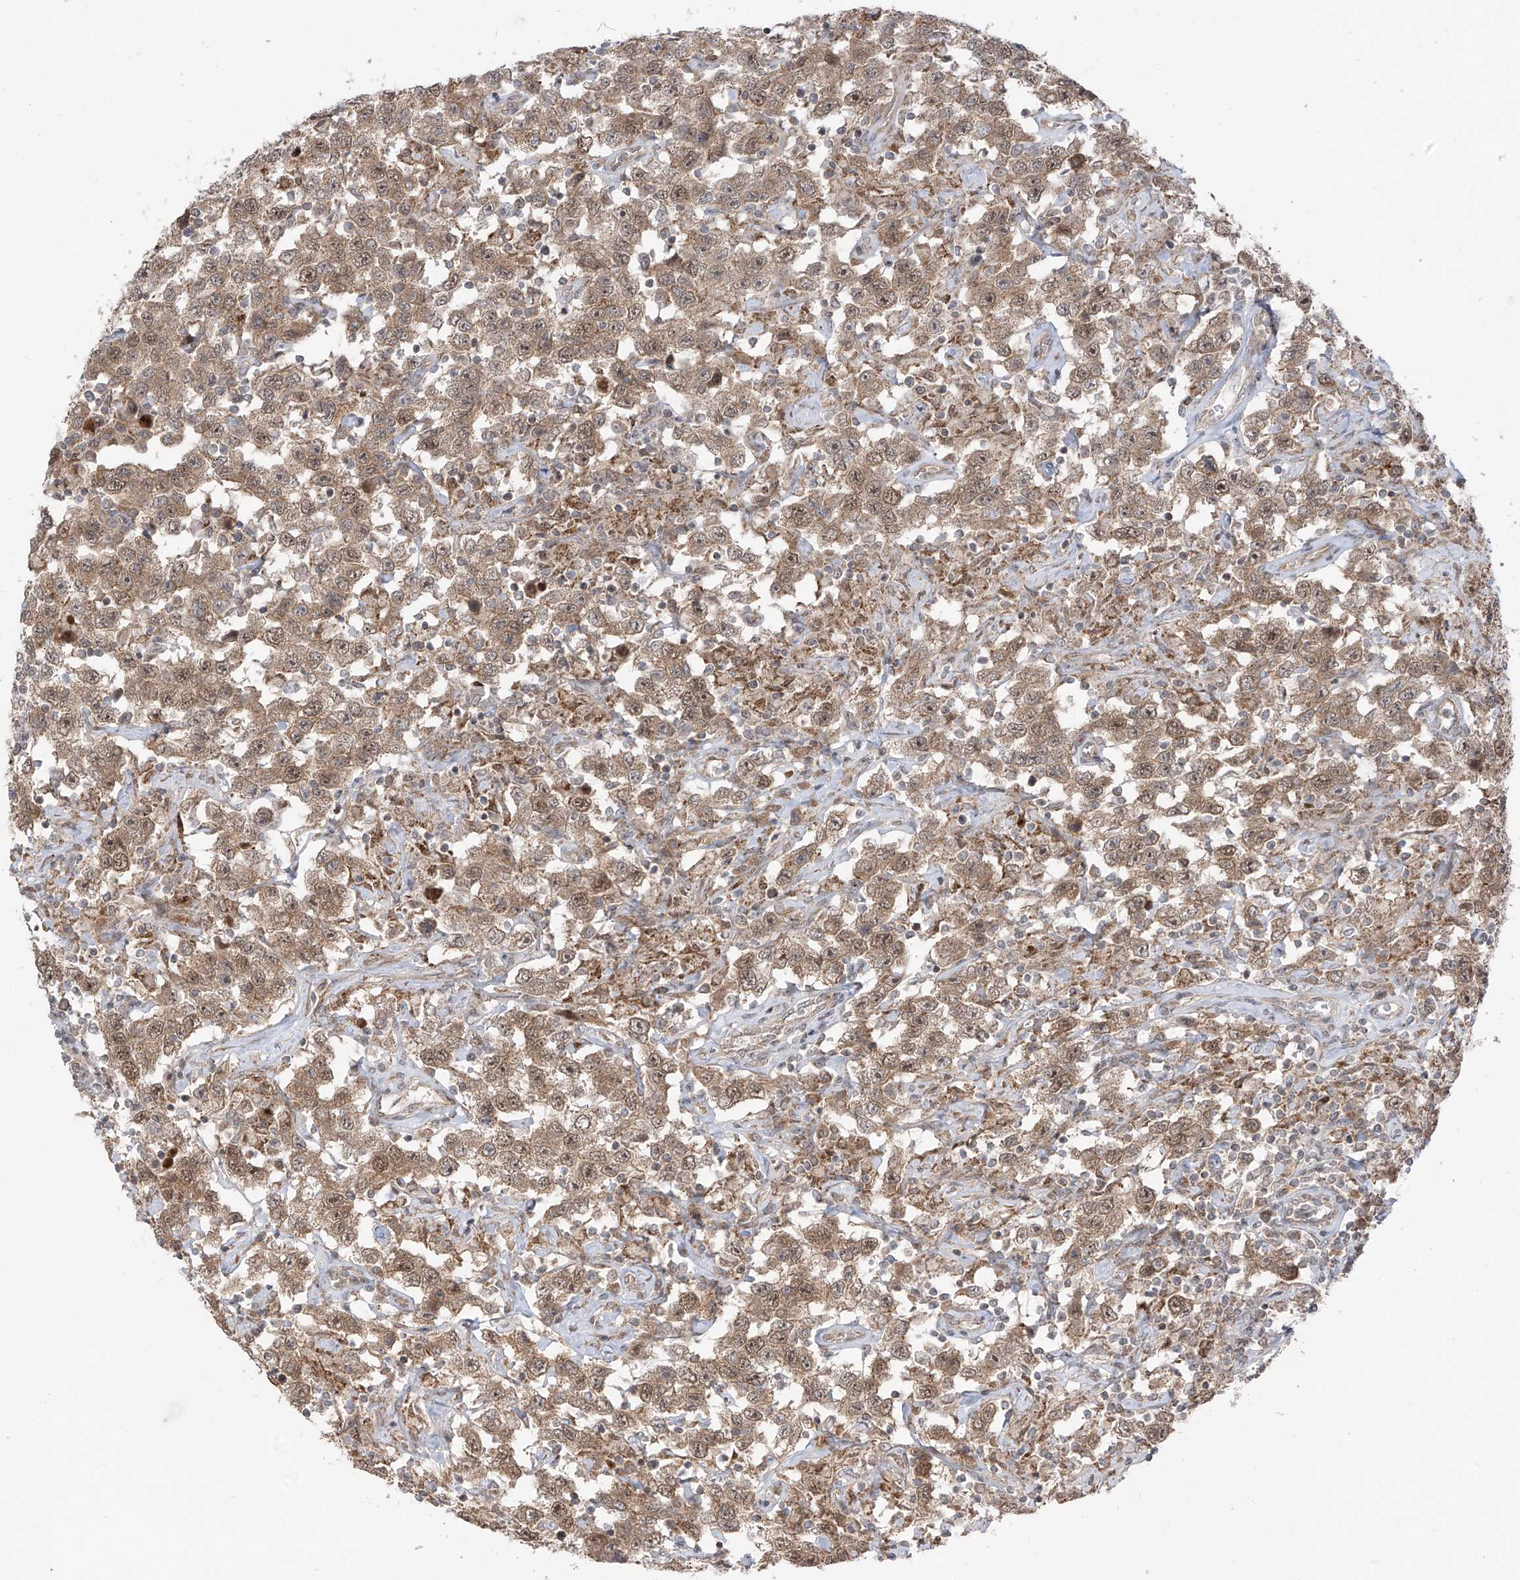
{"staining": {"intensity": "moderate", "quantity": ">75%", "location": "cytoplasmic/membranous,nuclear"}, "tissue": "testis cancer", "cell_type": "Tumor cells", "image_type": "cancer", "snomed": [{"axis": "morphology", "description": "Seminoma, NOS"}, {"axis": "topography", "description": "Testis"}], "caption": "Testis seminoma tissue shows moderate cytoplasmic/membranous and nuclear staining in about >75% of tumor cells, visualized by immunohistochemistry. The staining was performed using DAB (3,3'-diaminobenzidine), with brown indicating positive protein expression. Nuclei are stained blue with hematoxylin.", "gene": "PDE11A", "patient": {"sex": "male", "age": 41}}